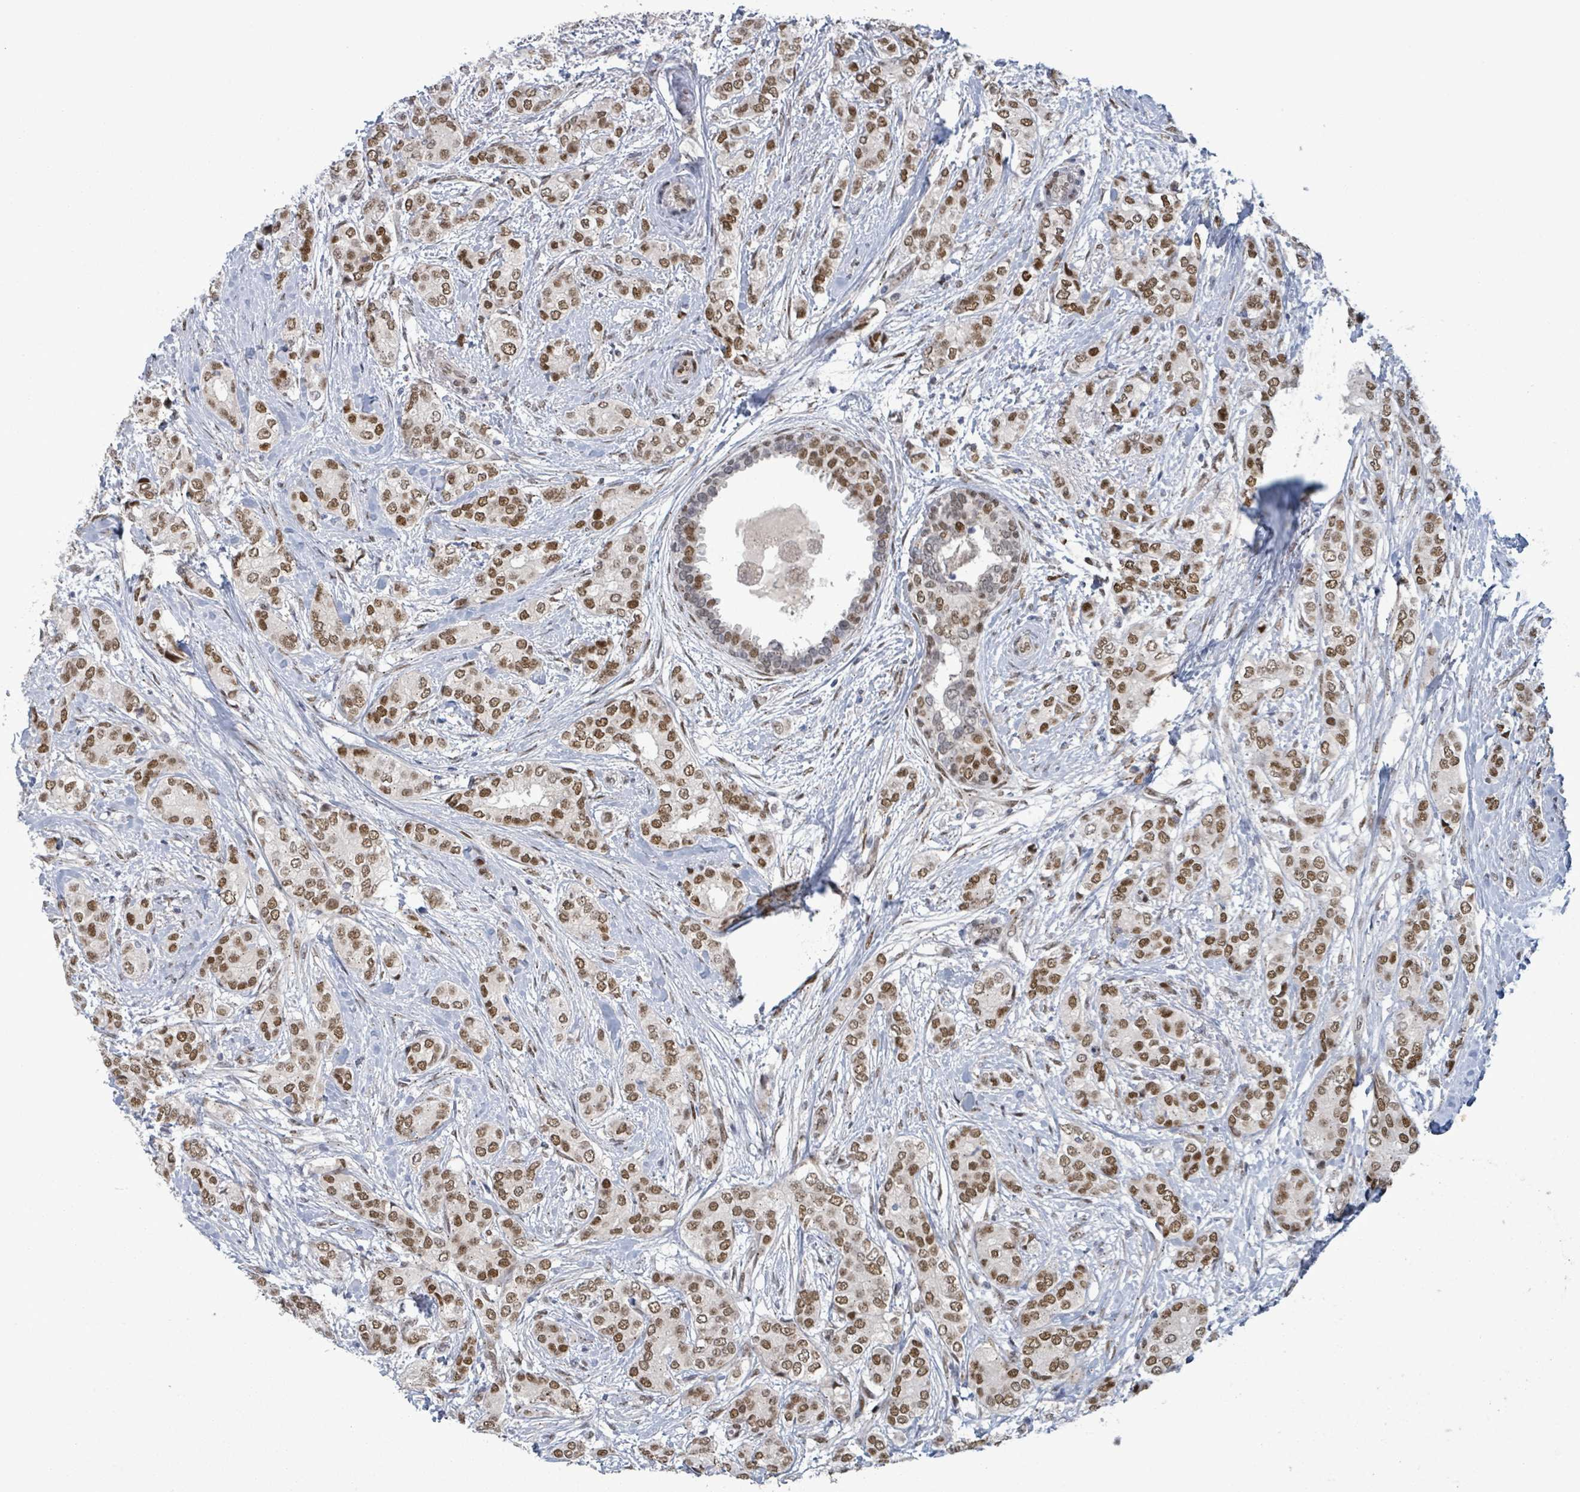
{"staining": {"intensity": "moderate", "quantity": ">75%", "location": "nuclear"}, "tissue": "breast cancer", "cell_type": "Tumor cells", "image_type": "cancer", "snomed": [{"axis": "morphology", "description": "Duct carcinoma"}, {"axis": "topography", "description": "Breast"}], "caption": "IHC histopathology image of human breast cancer stained for a protein (brown), which demonstrates medium levels of moderate nuclear expression in approximately >75% of tumor cells.", "gene": "TUSC1", "patient": {"sex": "female", "age": 73}}